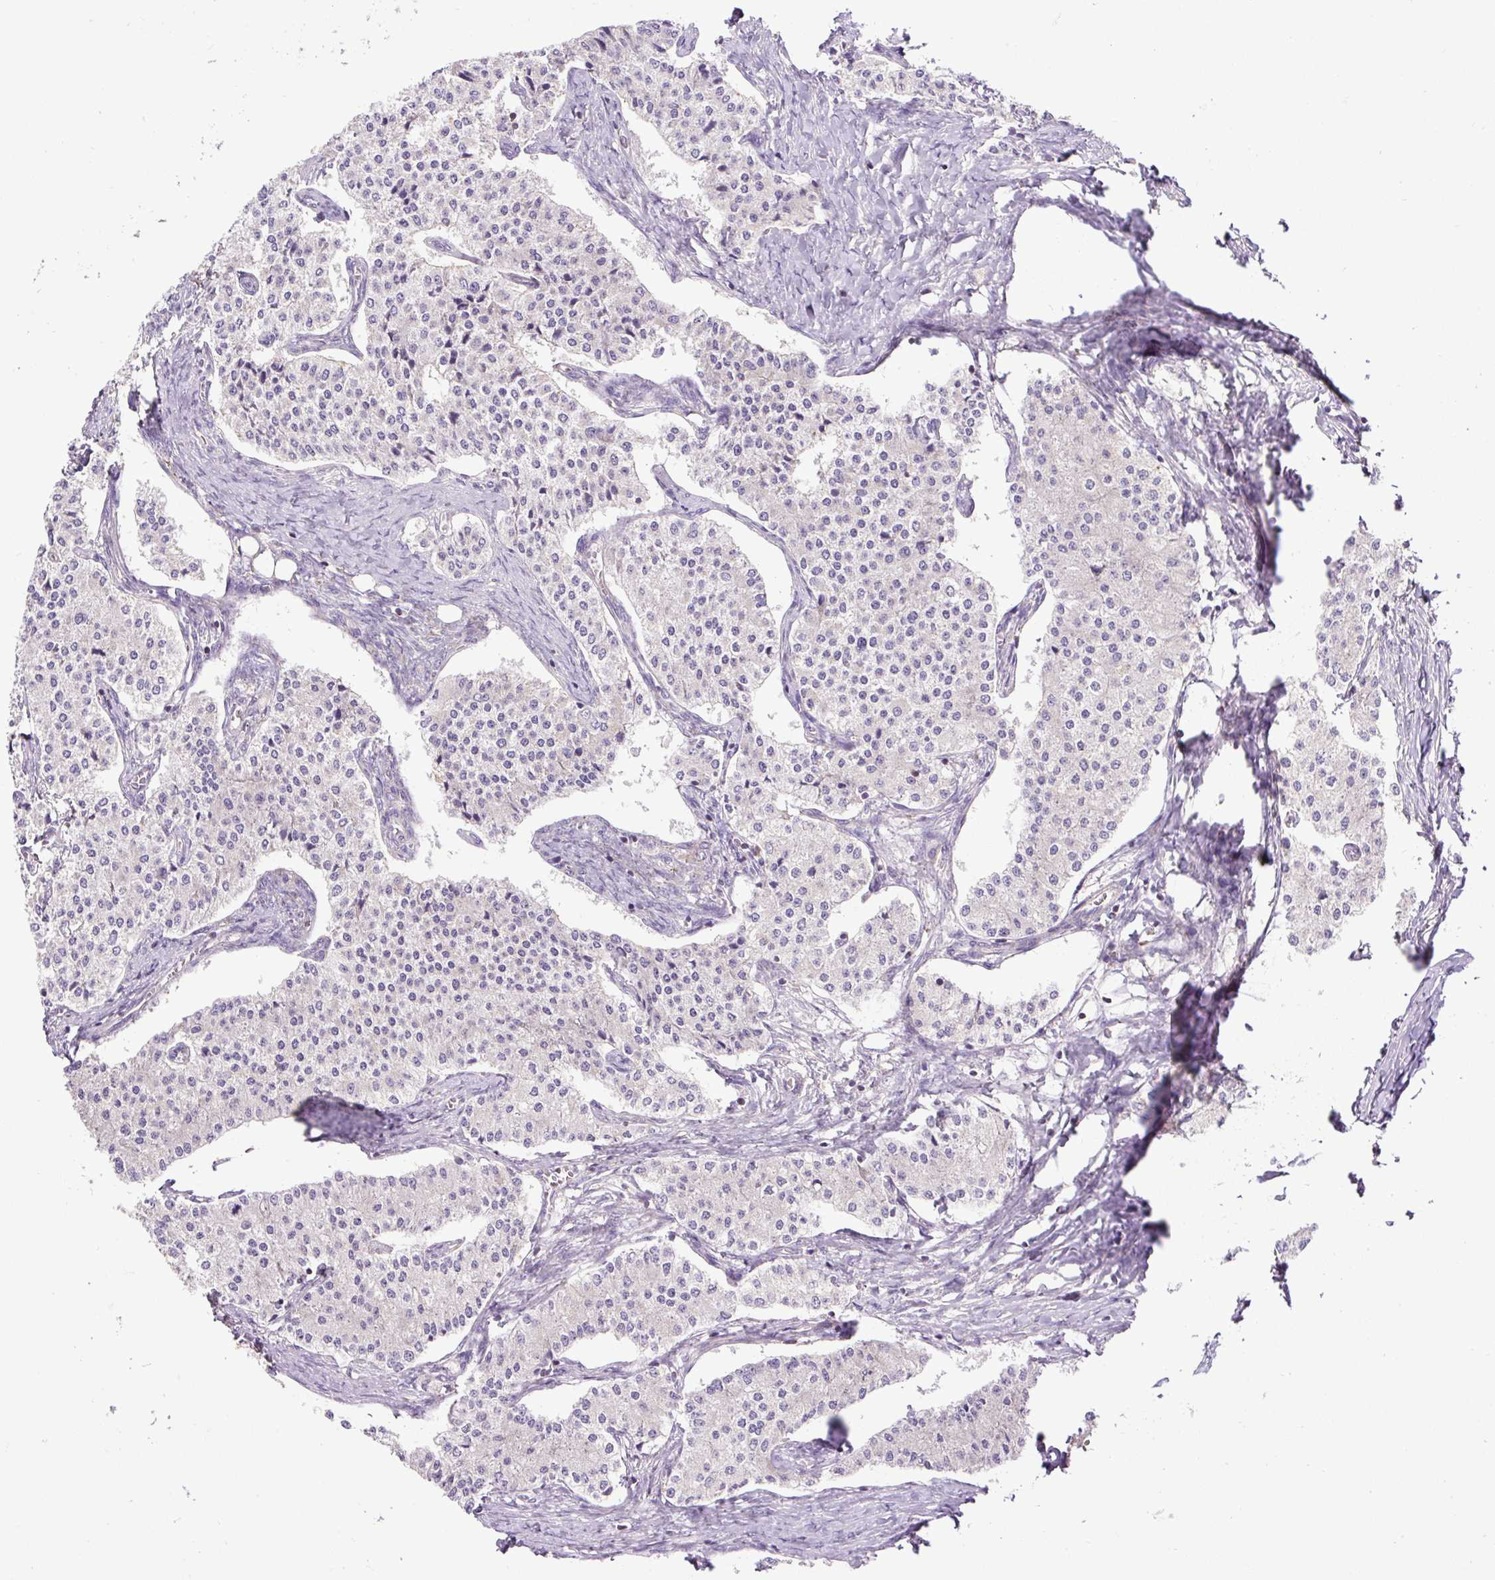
{"staining": {"intensity": "negative", "quantity": "none", "location": "none"}, "tissue": "carcinoid", "cell_type": "Tumor cells", "image_type": "cancer", "snomed": [{"axis": "morphology", "description": "Carcinoid, malignant, NOS"}, {"axis": "topography", "description": "Colon"}], "caption": "Tumor cells are negative for protein expression in human carcinoid. Brightfield microscopy of immunohistochemistry stained with DAB (3,3'-diaminobenzidine) (brown) and hematoxylin (blue), captured at high magnification.", "gene": "ZNF547", "patient": {"sex": "female", "age": 52}}